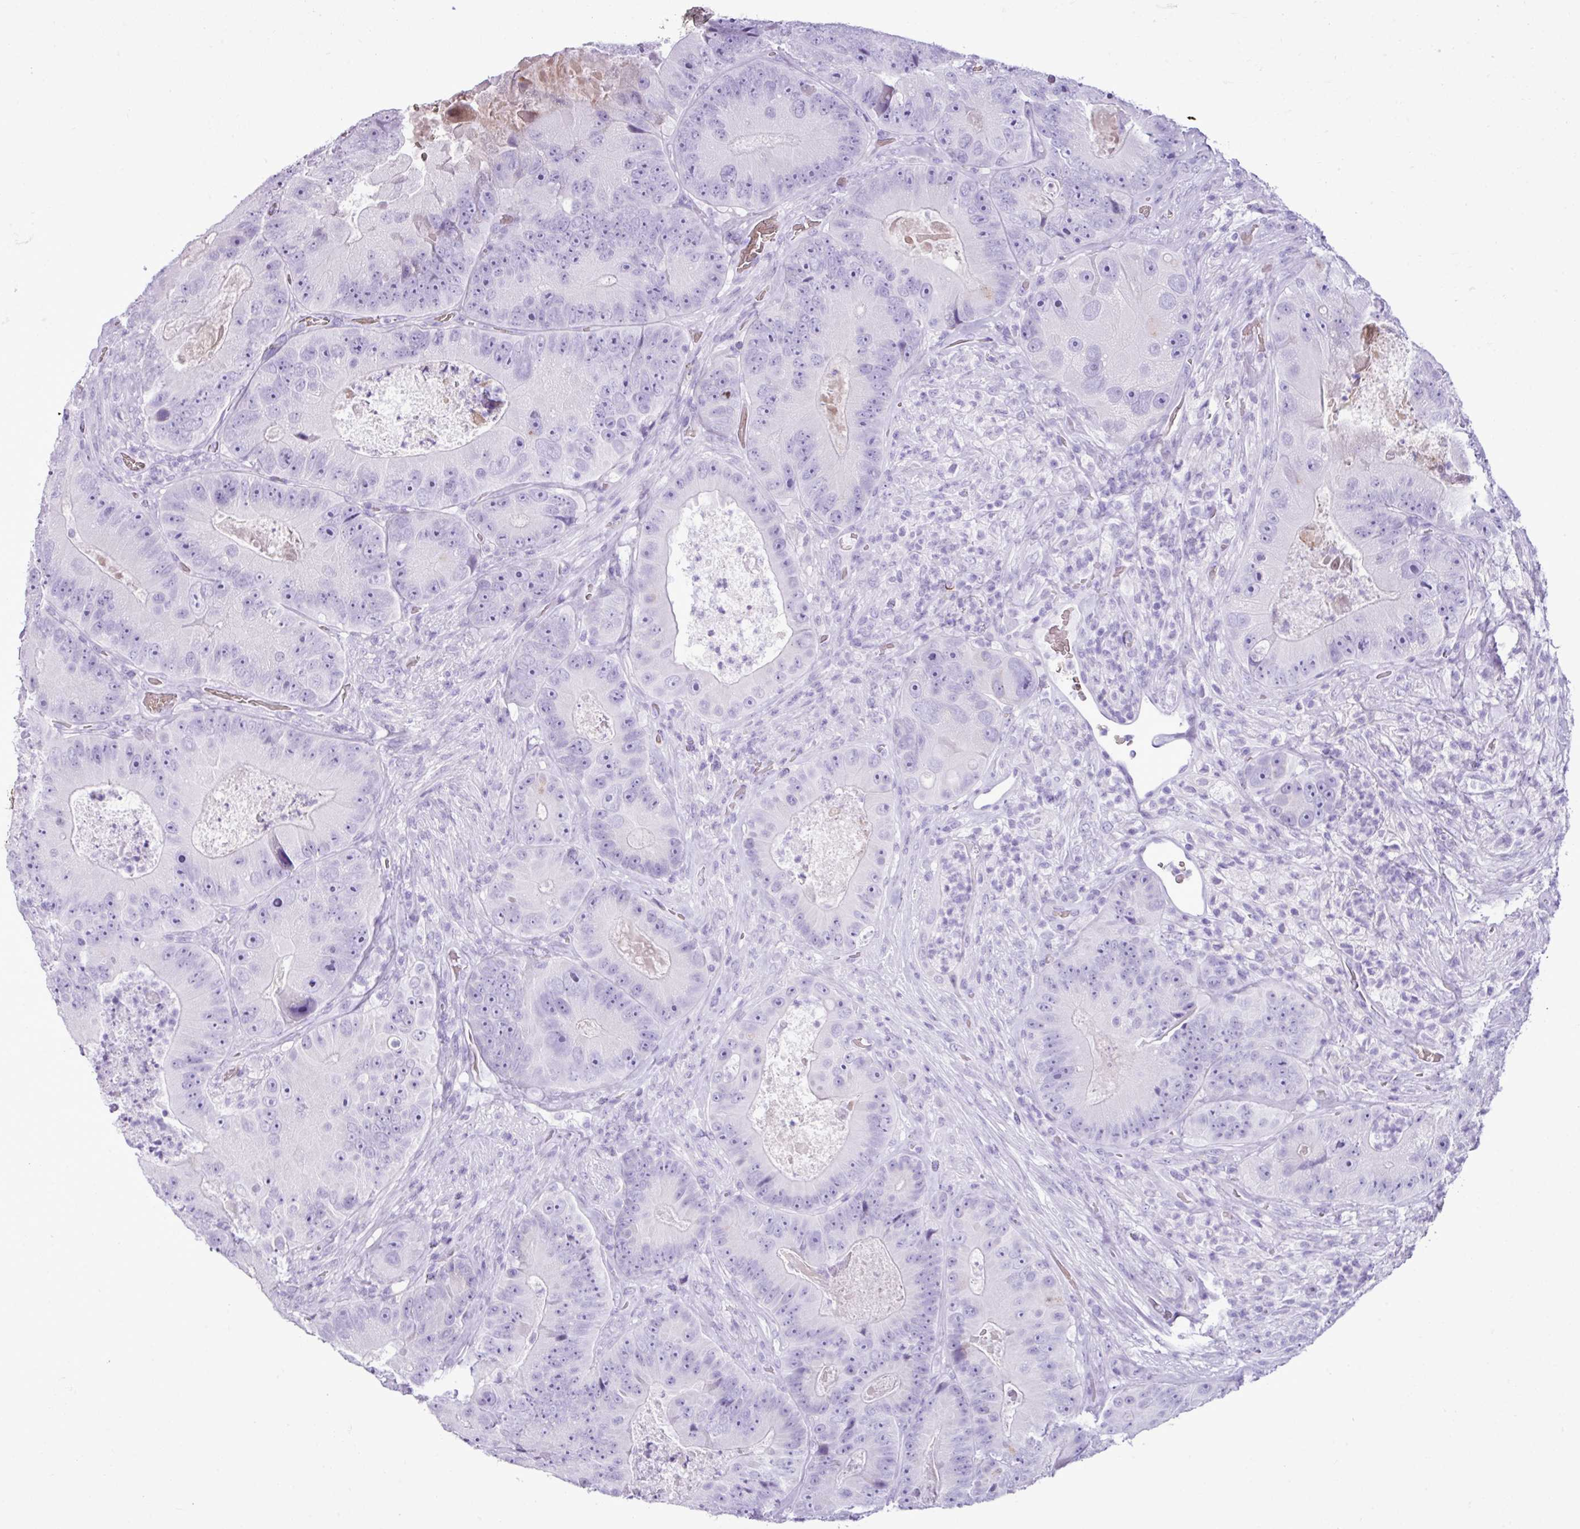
{"staining": {"intensity": "negative", "quantity": "none", "location": "none"}, "tissue": "colorectal cancer", "cell_type": "Tumor cells", "image_type": "cancer", "snomed": [{"axis": "morphology", "description": "Adenocarcinoma, NOS"}, {"axis": "topography", "description": "Colon"}], "caption": "A histopathology image of human colorectal adenocarcinoma is negative for staining in tumor cells.", "gene": "ZSCAN5A", "patient": {"sex": "female", "age": 86}}